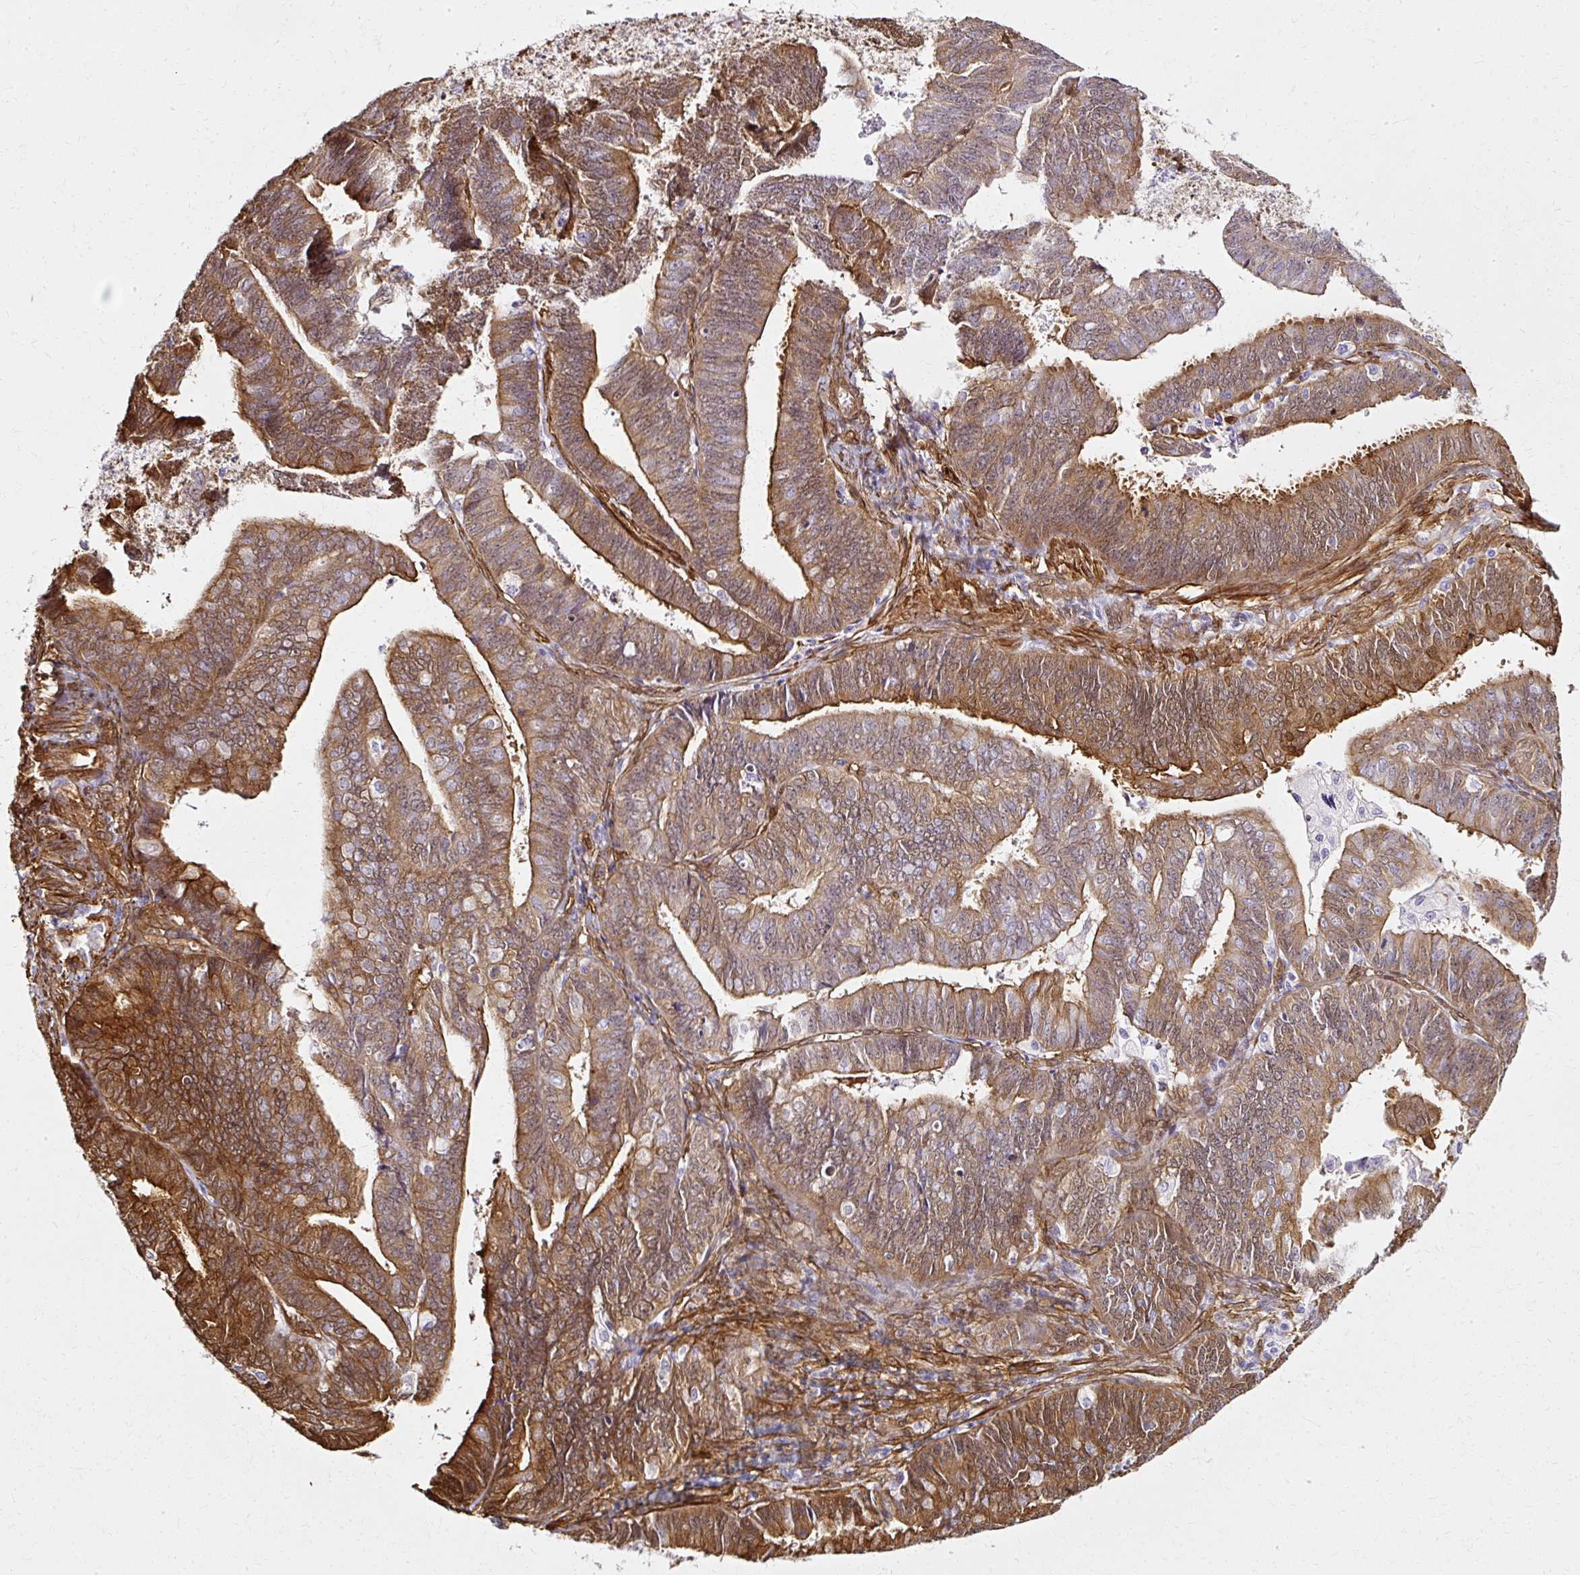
{"staining": {"intensity": "moderate", "quantity": ">75%", "location": "cytoplasmic/membranous,nuclear"}, "tissue": "endometrial cancer", "cell_type": "Tumor cells", "image_type": "cancer", "snomed": [{"axis": "morphology", "description": "Adenocarcinoma, NOS"}, {"axis": "topography", "description": "Endometrium"}], "caption": "The micrograph shows a brown stain indicating the presence of a protein in the cytoplasmic/membranous and nuclear of tumor cells in endometrial adenocarcinoma.", "gene": "CNN3", "patient": {"sex": "female", "age": 73}}